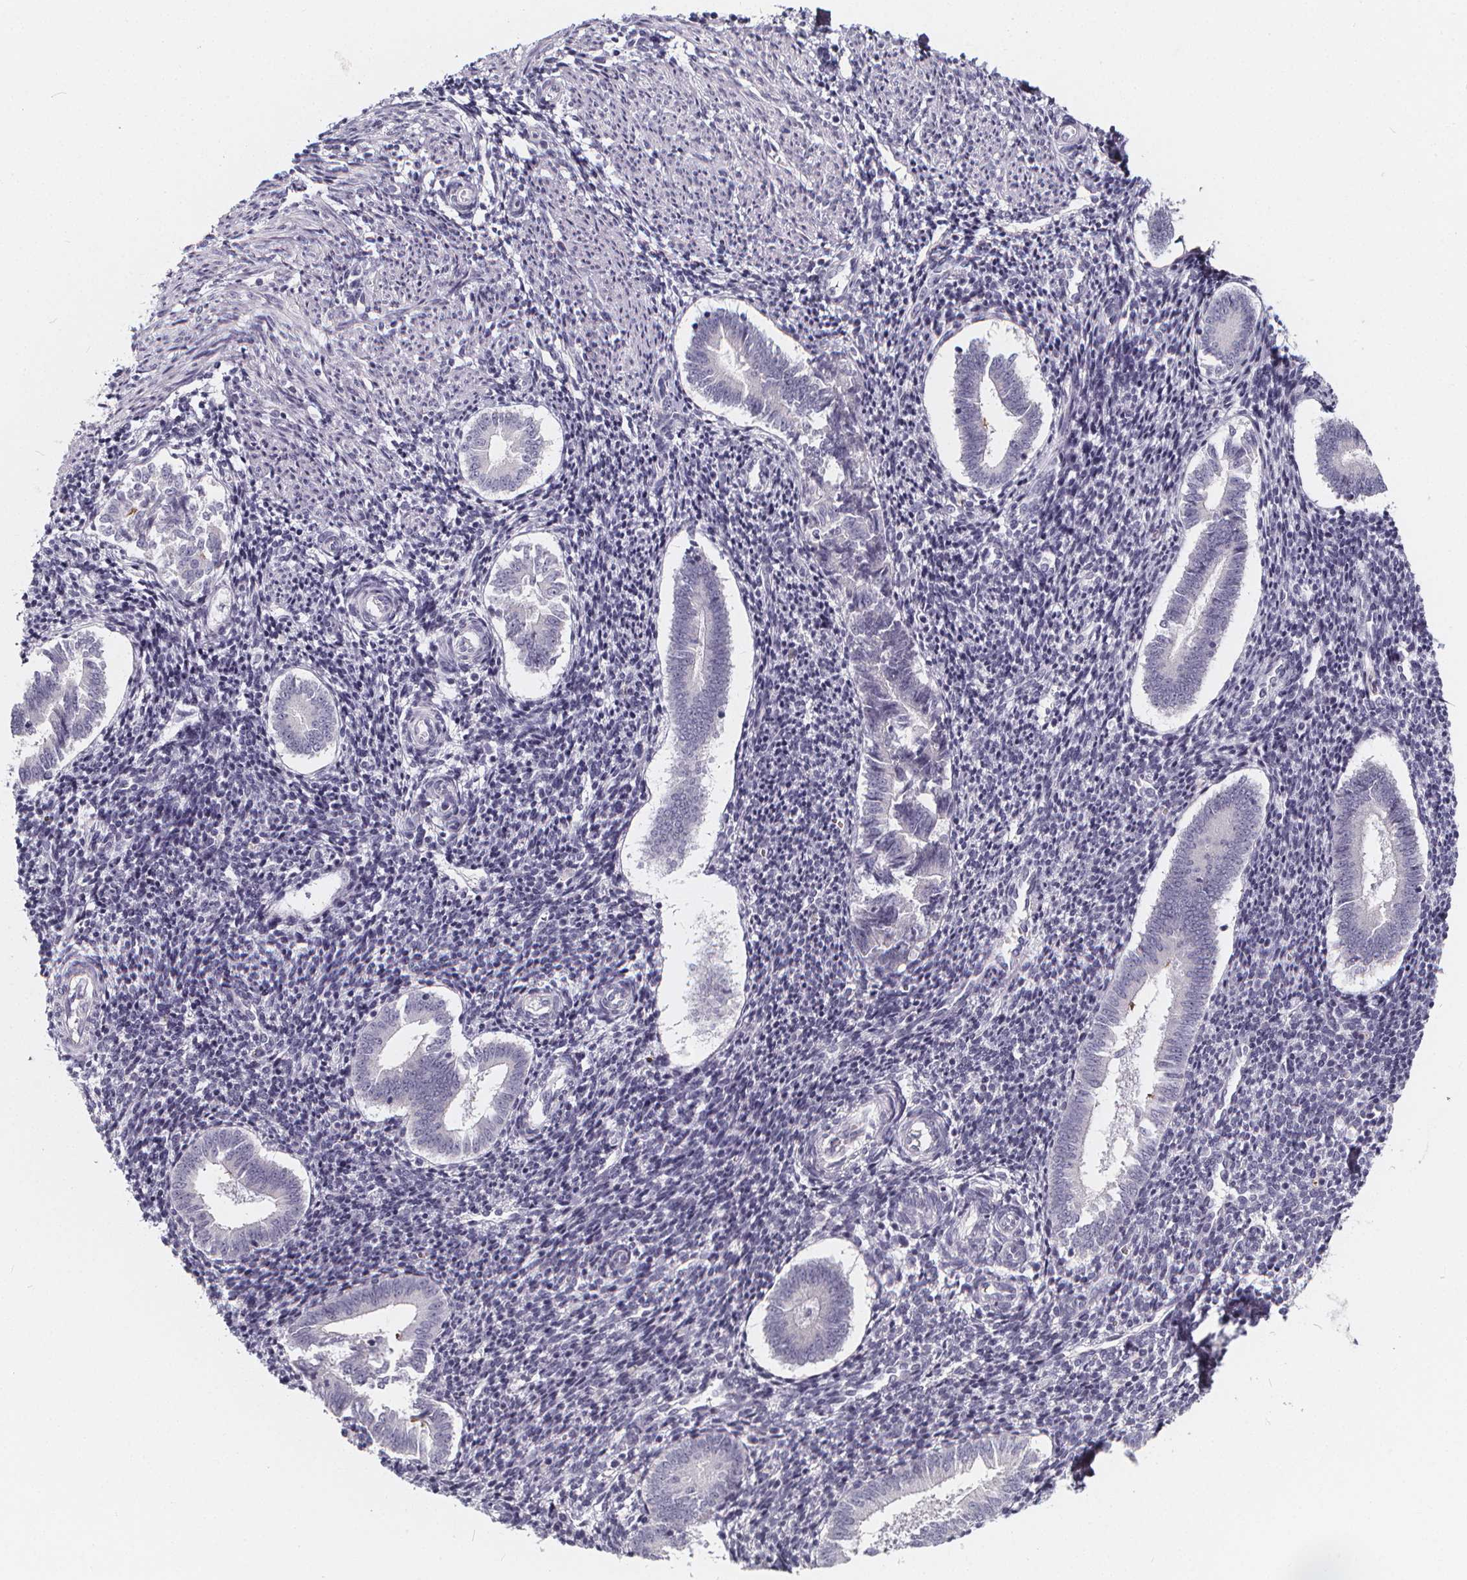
{"staining": {"intensity": "negative", "quantity": "none", "location": "none"}, "tissue": "endometrium", "cell_type": "Cells in endometrial stroma", "image_type": "normal", "snomed": [{"axis": "morphology", "description": "Normal tissue, NOS"}, {"axis": "topography", "description": "Endometrium"}], "caption": "High magnification brightfield microscopy of benign endometrium stained with DAB (brown) and counterstained with hematoxylin (blue): cells in endometrial stroma show no significant expression. (Brightfield microscopy of DAB (3,3'-diaminobenzidine) immunohistochemistry at high magnification).", "gene": "SPEF2", "patient": {"sex": "female", "age": 25}}